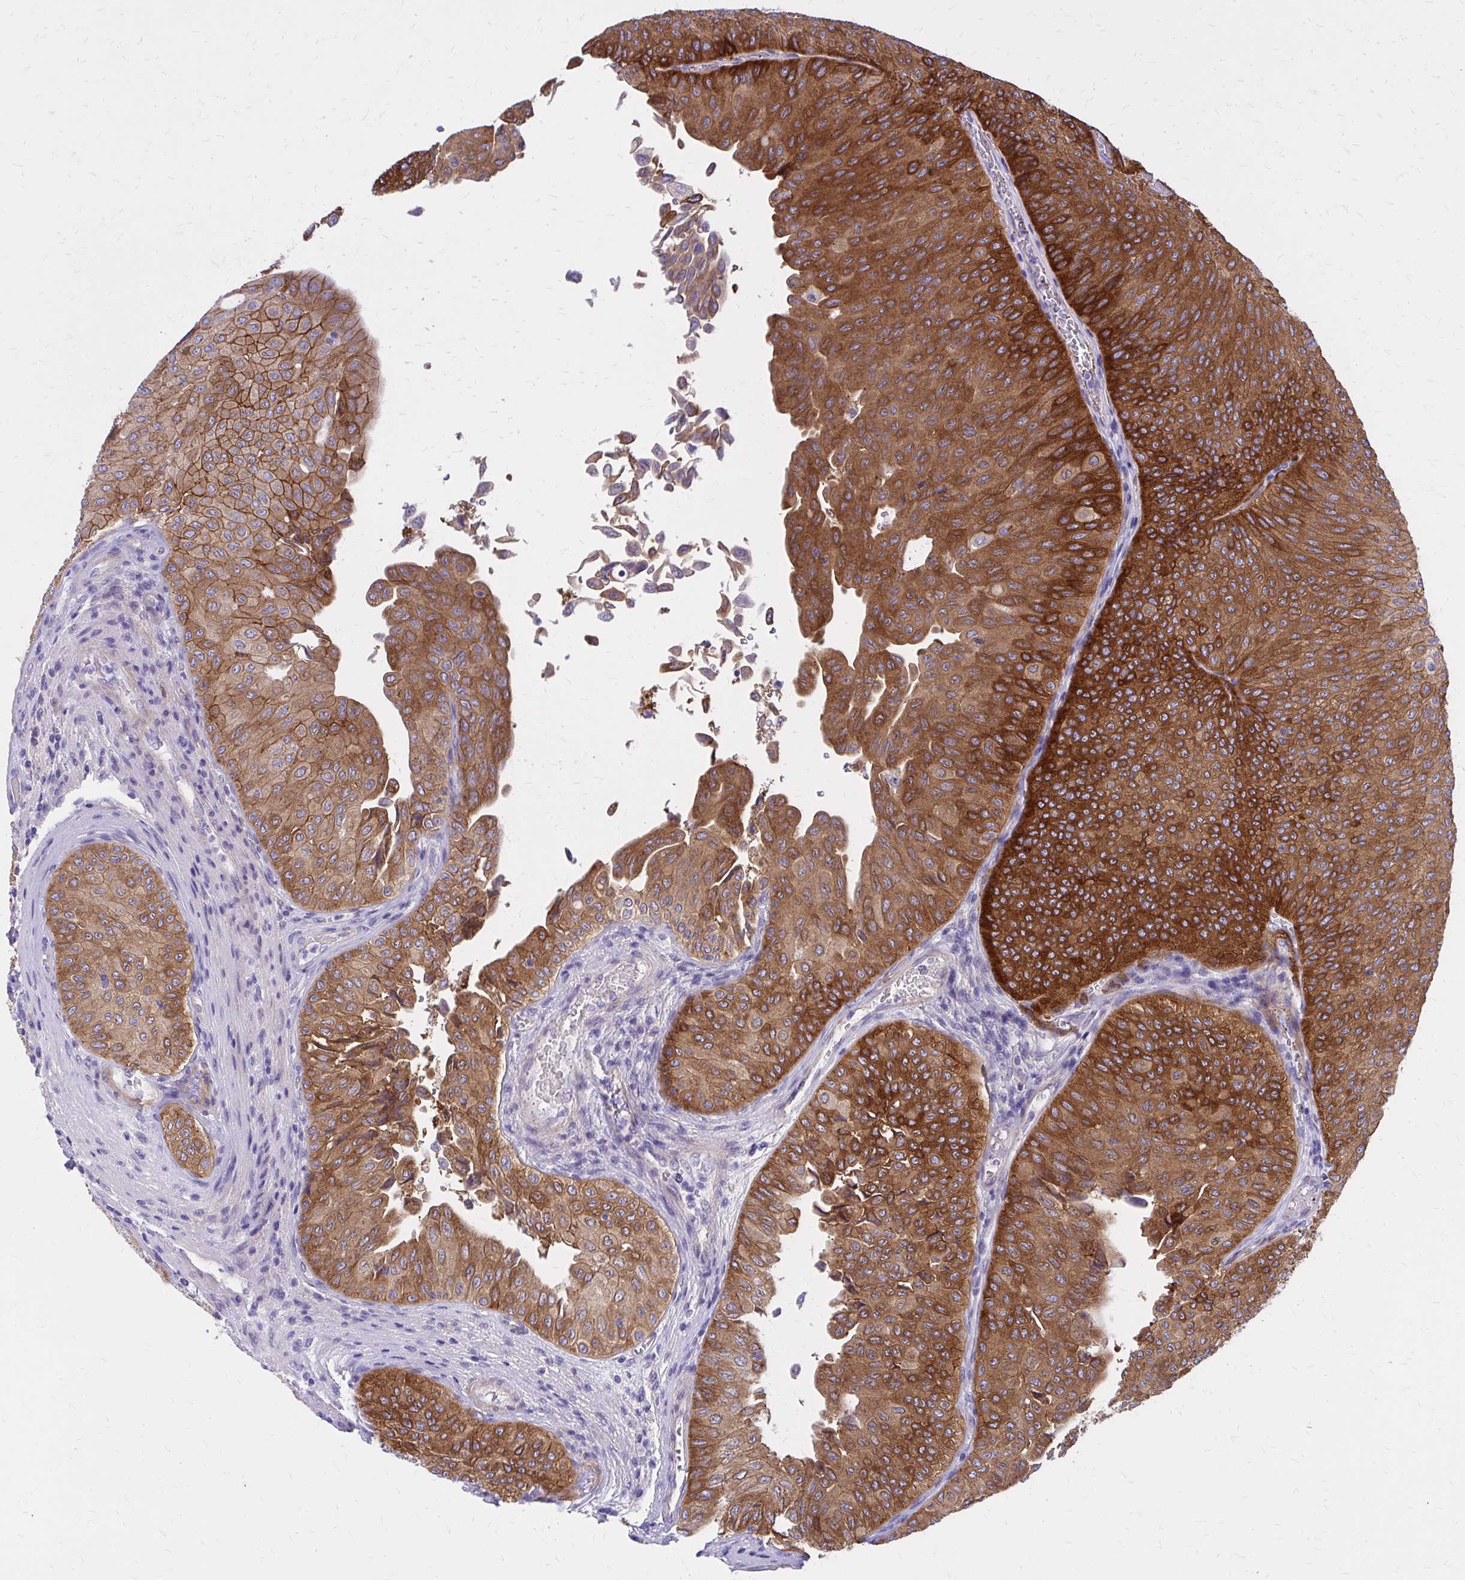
{"staining": {"intensity": "strong", "quantity": ">75%", "location": "cytoplasmic/membranous"}, "tissue": "urothelial cancer", "cell_type": "Tumor cells", "image_type": "cancer", "snomed": [{"axis": "morphology", "description": "Urothelial carcinoma, NOS"}, {"axis": "topography", "description": "Urinary bladder"}], "caption": "Tumor cells reveal high levels of strong cytoplasmic/membranous staining in approximately >75% of cells in urothelial cancer.", "gene": "EPB41L1", "patient": {"sex": "male", "age": 59}}